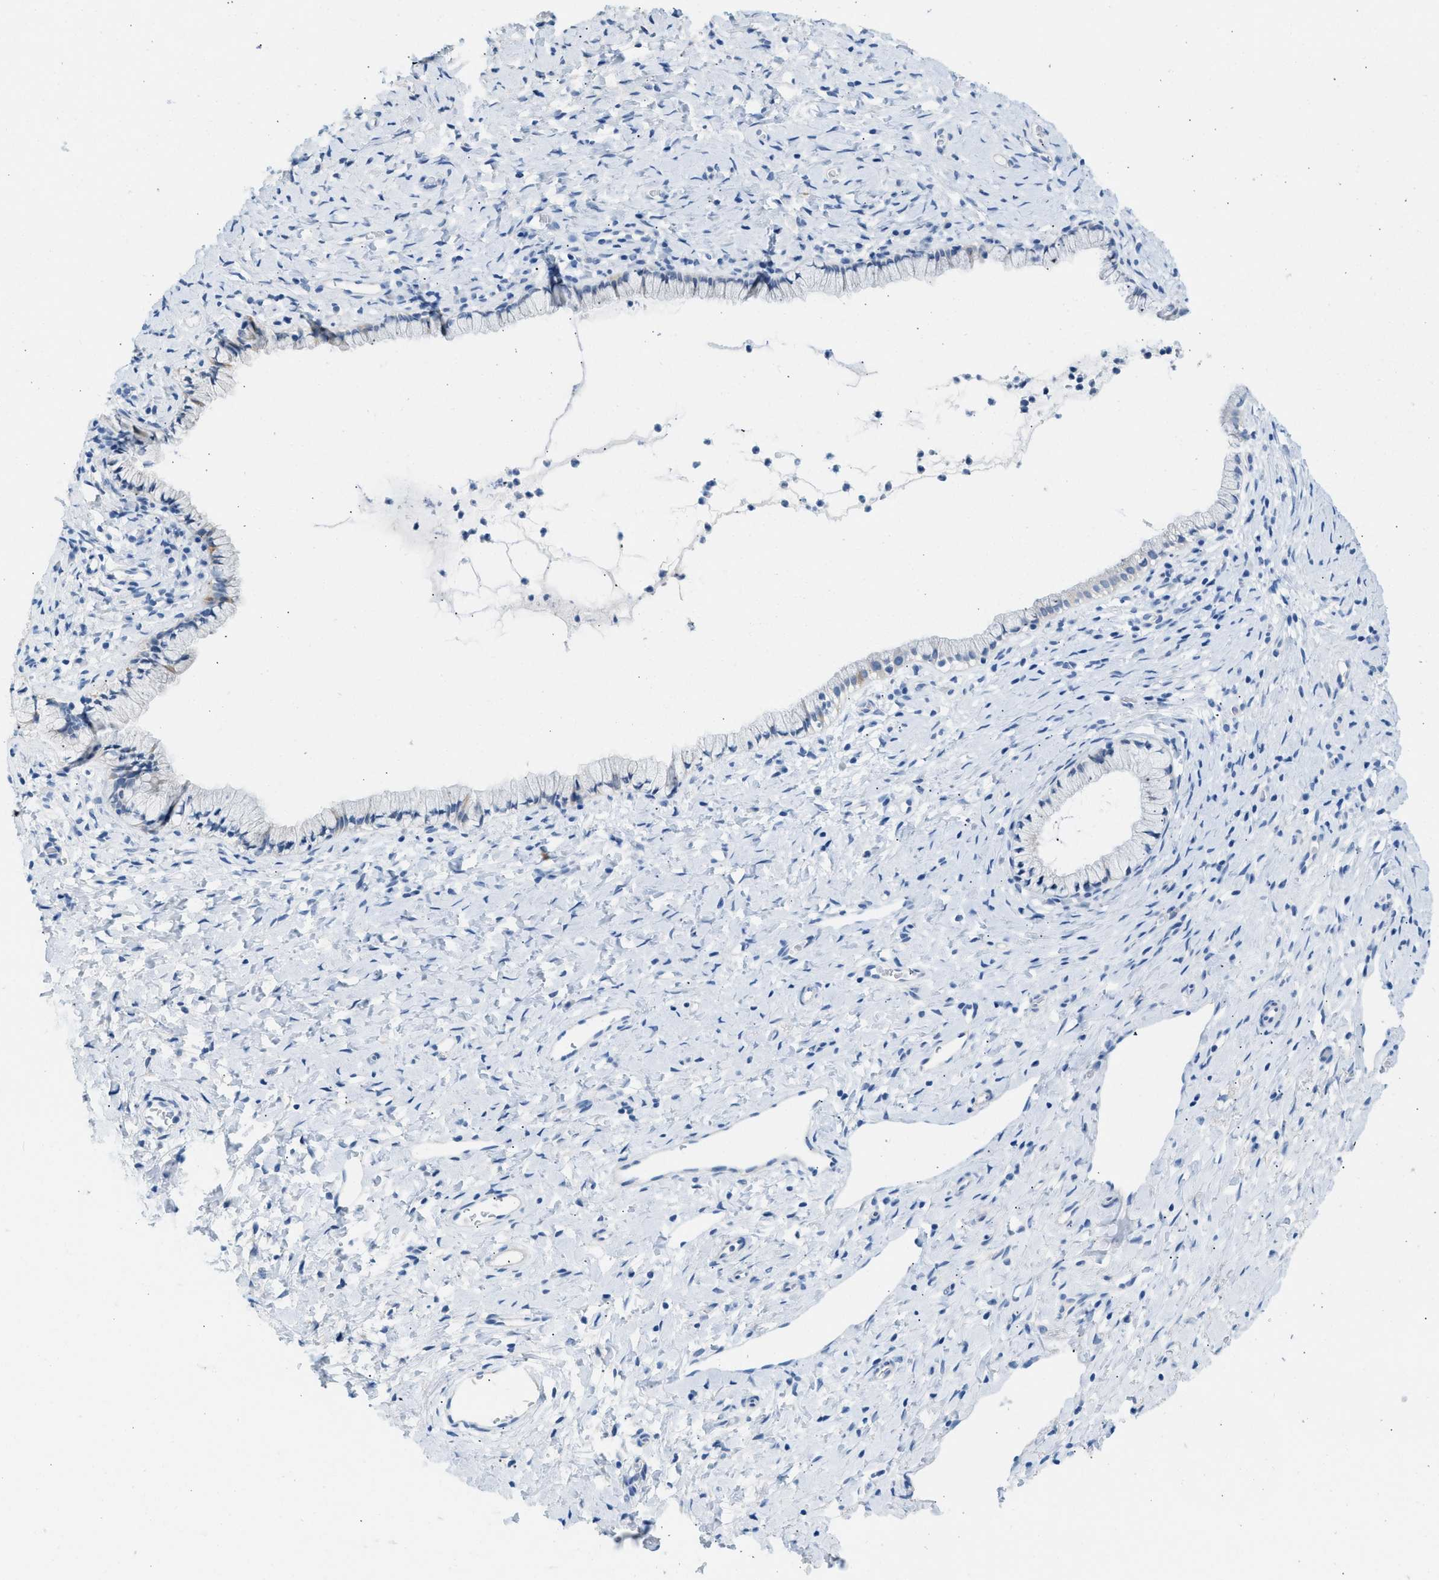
{"staining": {"intensity": "negative", "quantity": "none", "location": "none"}, "tissue": "cervix", "cell_type": "Glandular cells", "image_type": "normal", "snomed": [{"axis": "morphology", "description": "Normal tissue, NOS"}, {"axis": "topography", "description": "Cervix"}], "caption": "Immunohistochemistry (IHC) micrograph of benign cervix: human cervix stained with DAB (3,3'-diaminobenzidine) exhibits no significant protein expression in glandular cells. The staining is performed using DAB (3,3'-diaminobenzidine) brown chromogen with nuclei counter-stained in using hematoxylin.", "gene": "SPAM1", "patient": {"sex": "female", "age": 72}}